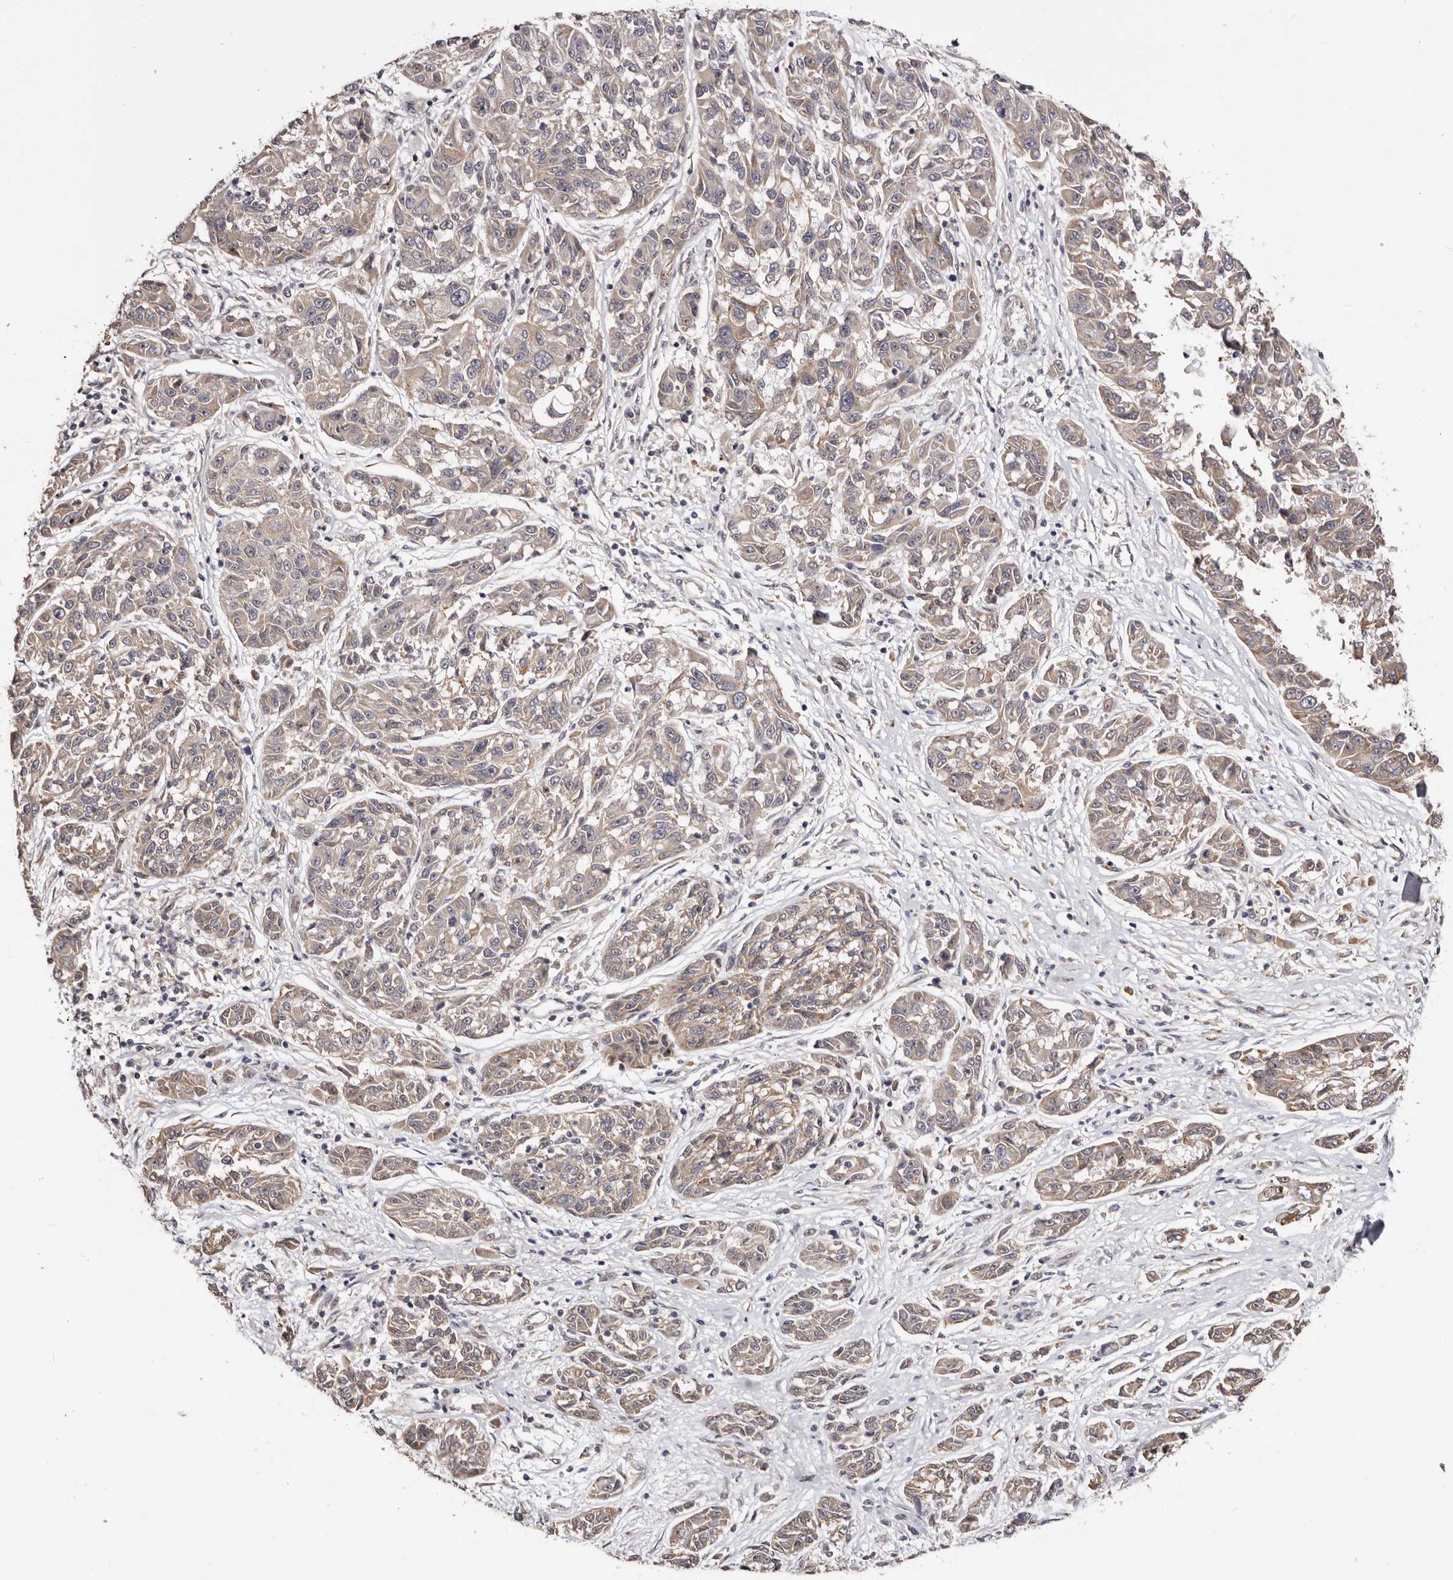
{"staining": {"intensity": "weak", "quantity": "<25%", "location": "cytoplasmic/membranous"}, "tissue": "melanoma", "cell_type": "Tumor cells", "image_type": "cancer", "snomed": [{"axis": "morphology", "description": "Malignant melanoma, NOS"}, {"axis": "topography", "description": "Skin"}], "caption": "The photomicrograph displays no significant staining in tumor cells of melanoma.", "gene": "NOL12", "patient": {"sex": "male", "age": 53}}